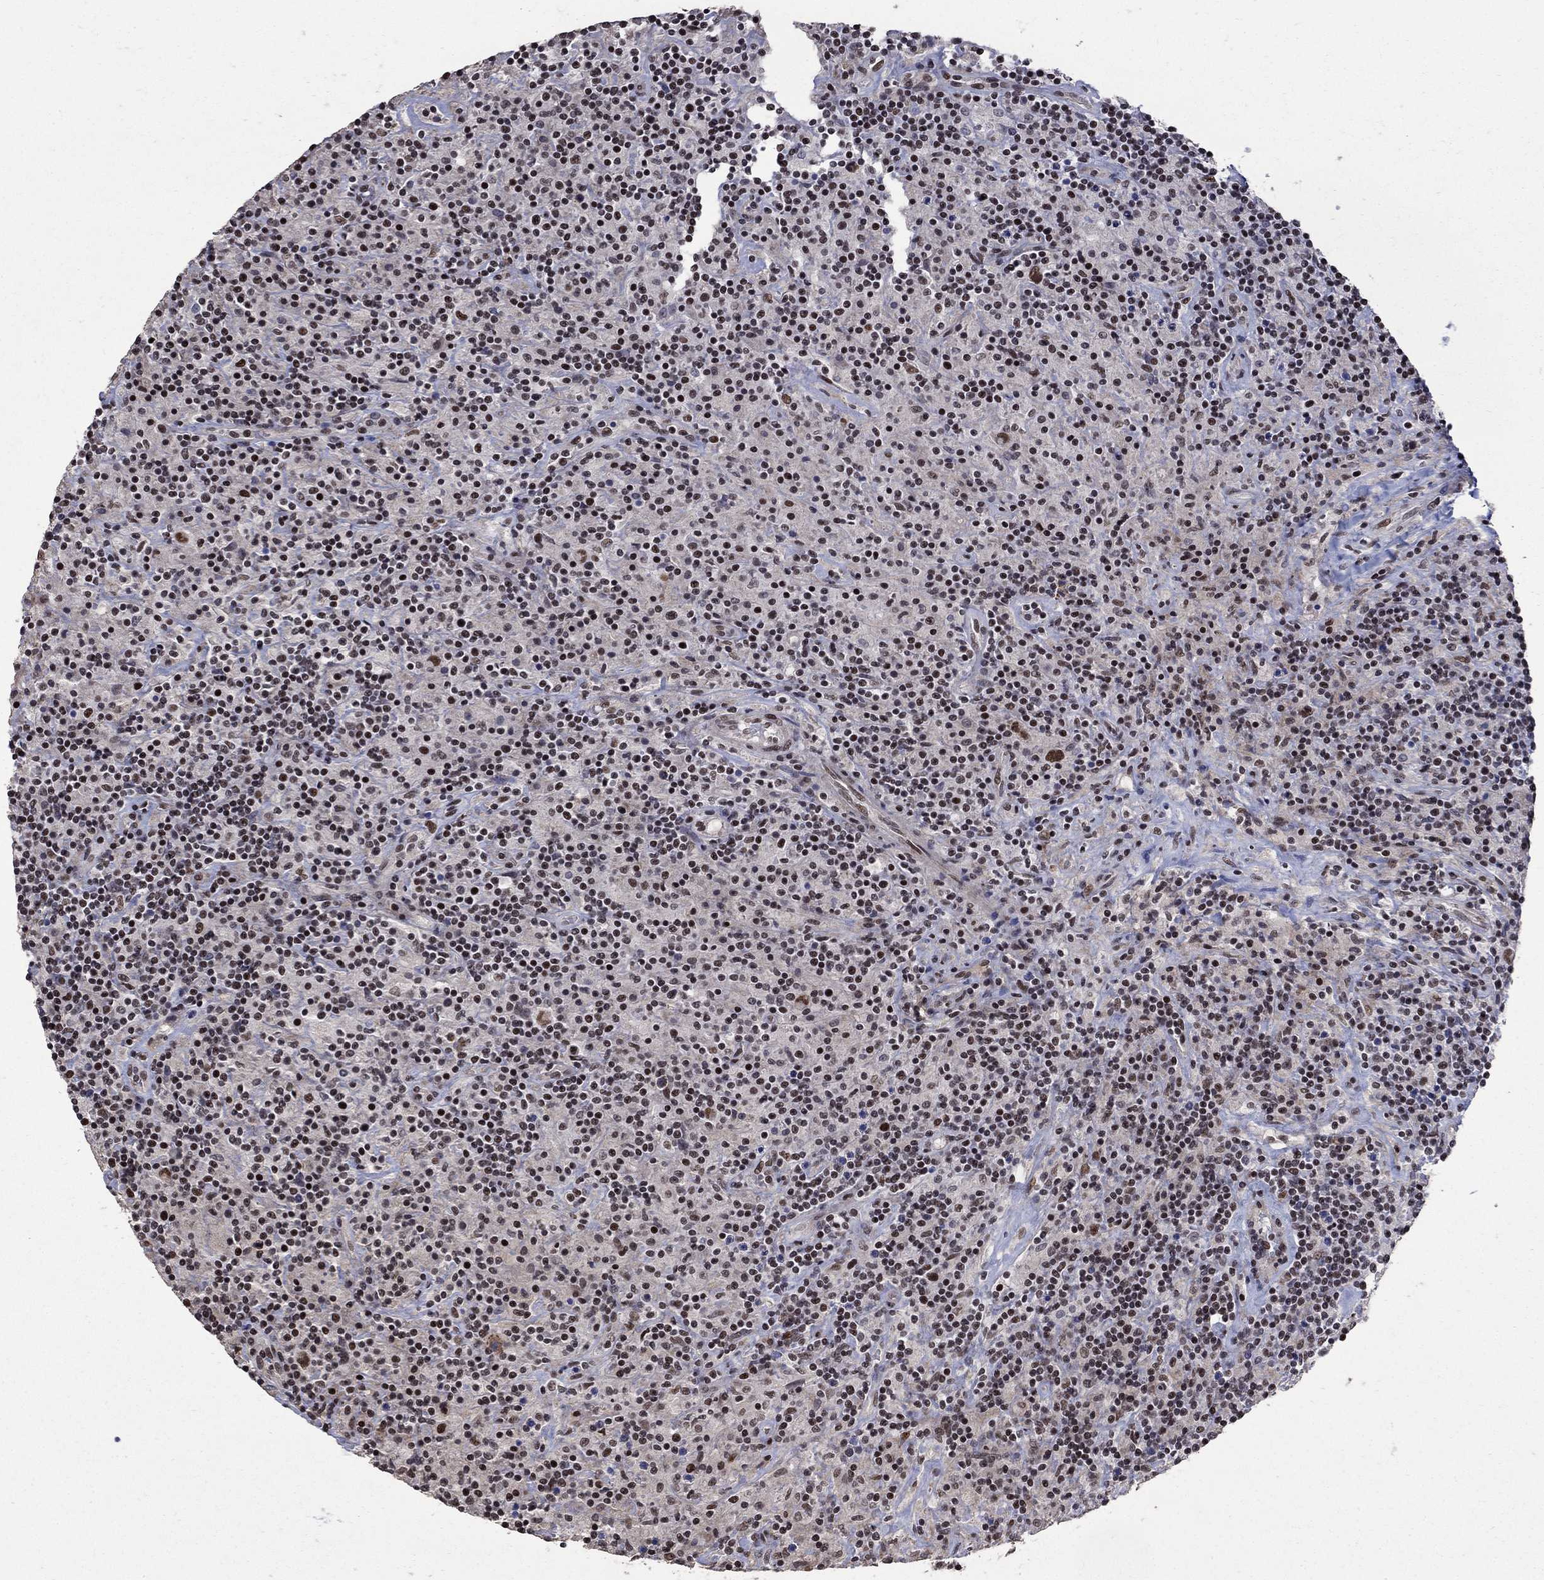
{"staining": {"intensity": "moderate", "quantity": ">75%", "location": "nuclear"}, "tissue": "lymphoma", "cell_type": "Tumor cells", "image_type": "cancer", "snomed": [{"axis": "morphology", "description": "Hodgkin's disease, NOS"}, {"axis": "topography", "description": "Lymph node"}], "caption": "The histopathology image demonstrates immunohistochemical staining of Hodgkin's disease. There is moderate nuclear positivity is identified in about >75% of tumor cells.", "gene": "PNISR", "patient": {"sex": "male", "age": 70}}